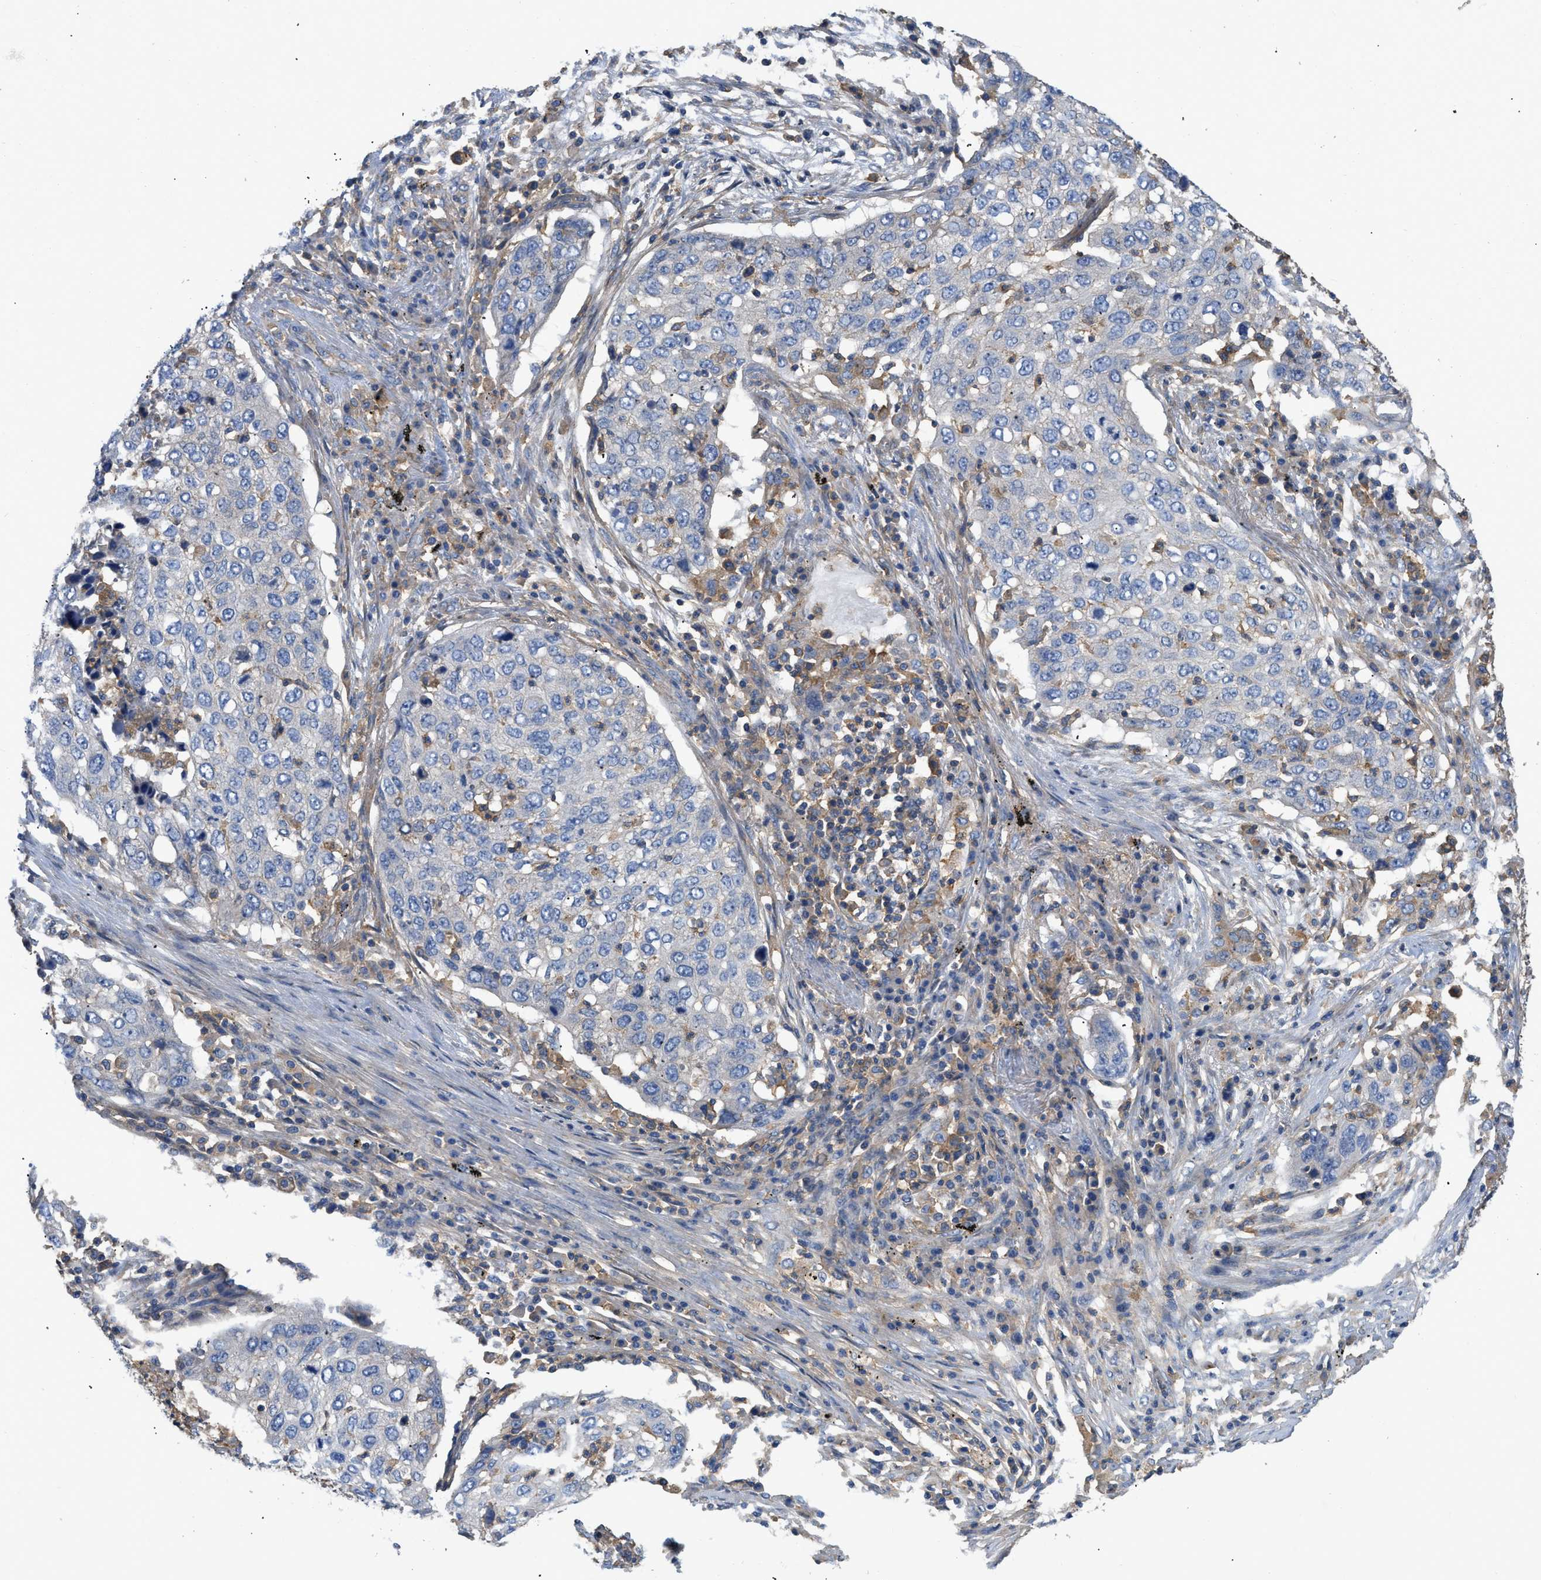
{"staining": {"intensity": "negative", "quantity": "none", "location": "none"}, "tissue": "lung cancer", "cell_type": "Tumor cells", "image_type": "cancer", "snomed": [{"axis": "morphology", "description": "Squamous cell carcinoma, NOS"}, {"axis": "topography", "description": "Lung"}], "caption": "An immunohistochemistry (IHC) photomicrograph of lung cancer (squamous cell carcinoma) is shown. There is no staining in tumor cells of lung cancer (squamous cell carcinoma).", "gene": "GNB4", "patient": {"sex": "female", "age": 63}}